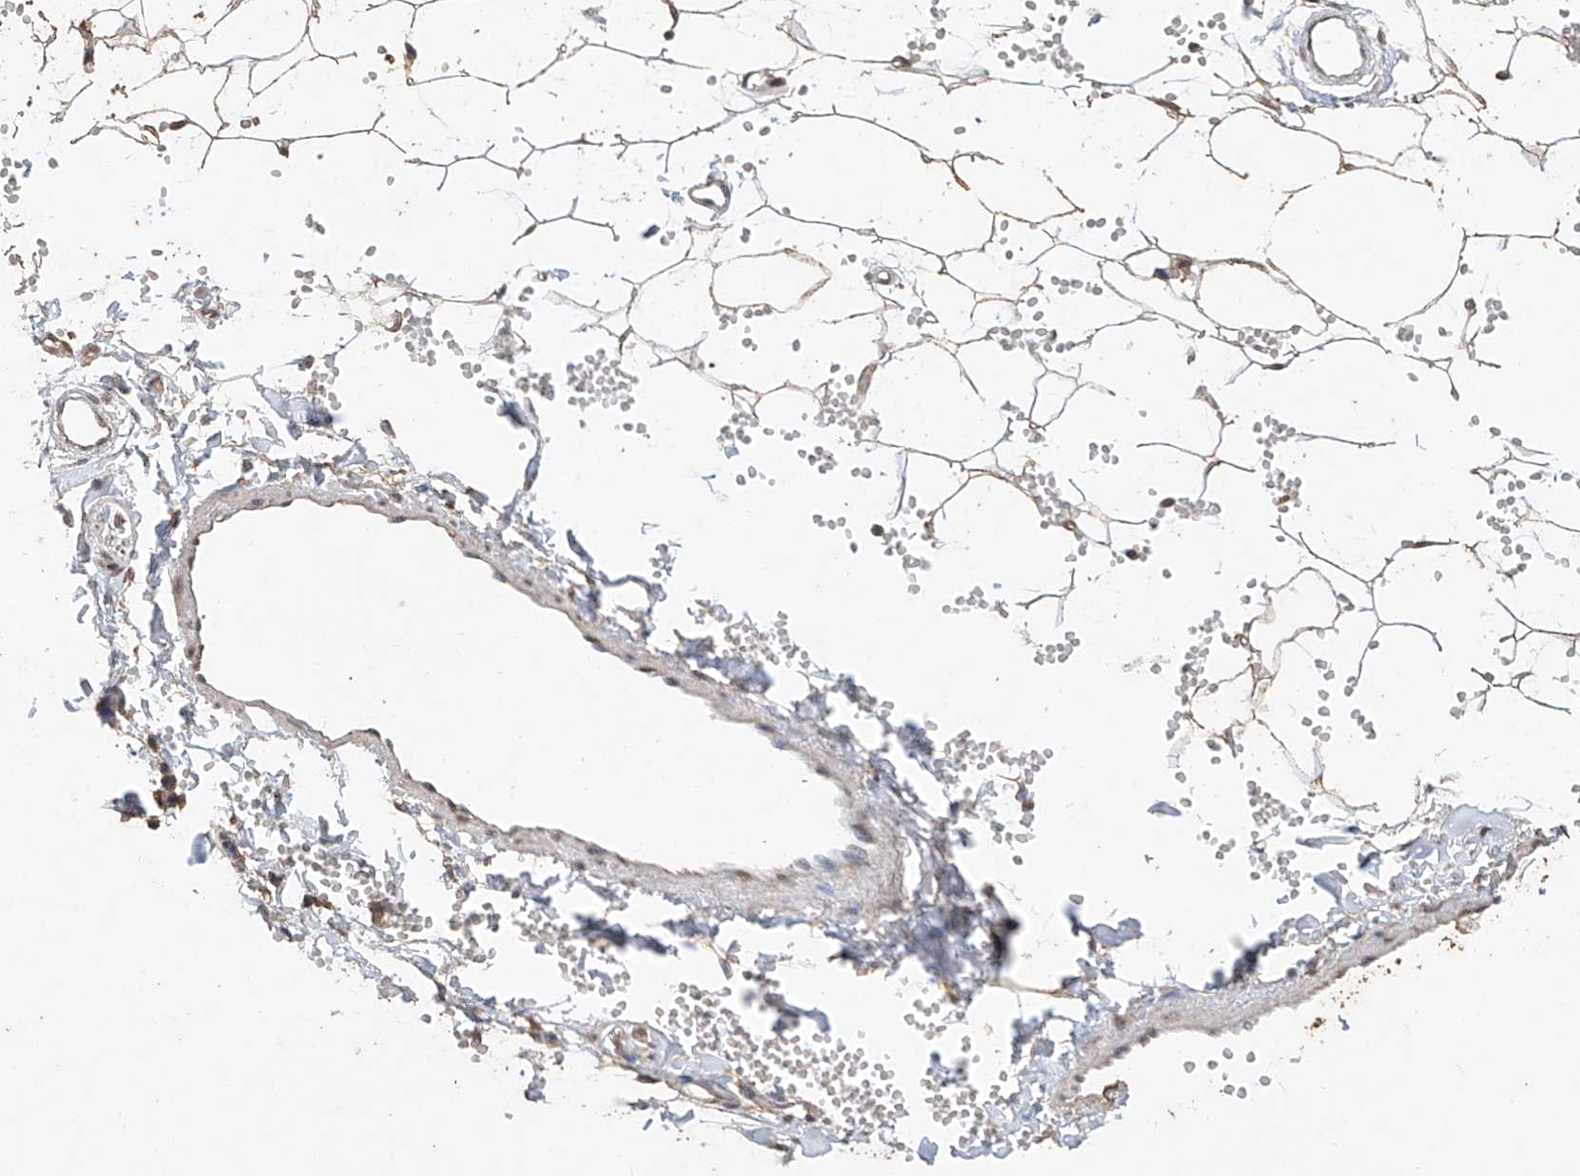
{"staining": {"intensity": "weak", "quantity": ">75%", "location": "cytoplasmic/membranous,nuclear"}, "tissue": "adipose tissue", "cell_type": "Adipocytes", "image_type": "normal", "snomed": [{"axis": "morphology", "description": "Normal tissue, NOS"}, {"axis": "topography", "description": "Breast"}], "caption": "Brown immunohistochemical staining in unremarkable adipose tissue exhibits weak cytoplasmic/membranous,nuclear expression in about >75% of adipocytes. (IHC, brightfield microscopy, high magnification).", "gene": "ELOVL1", "patient": {"sex": "female", "age": 23}}